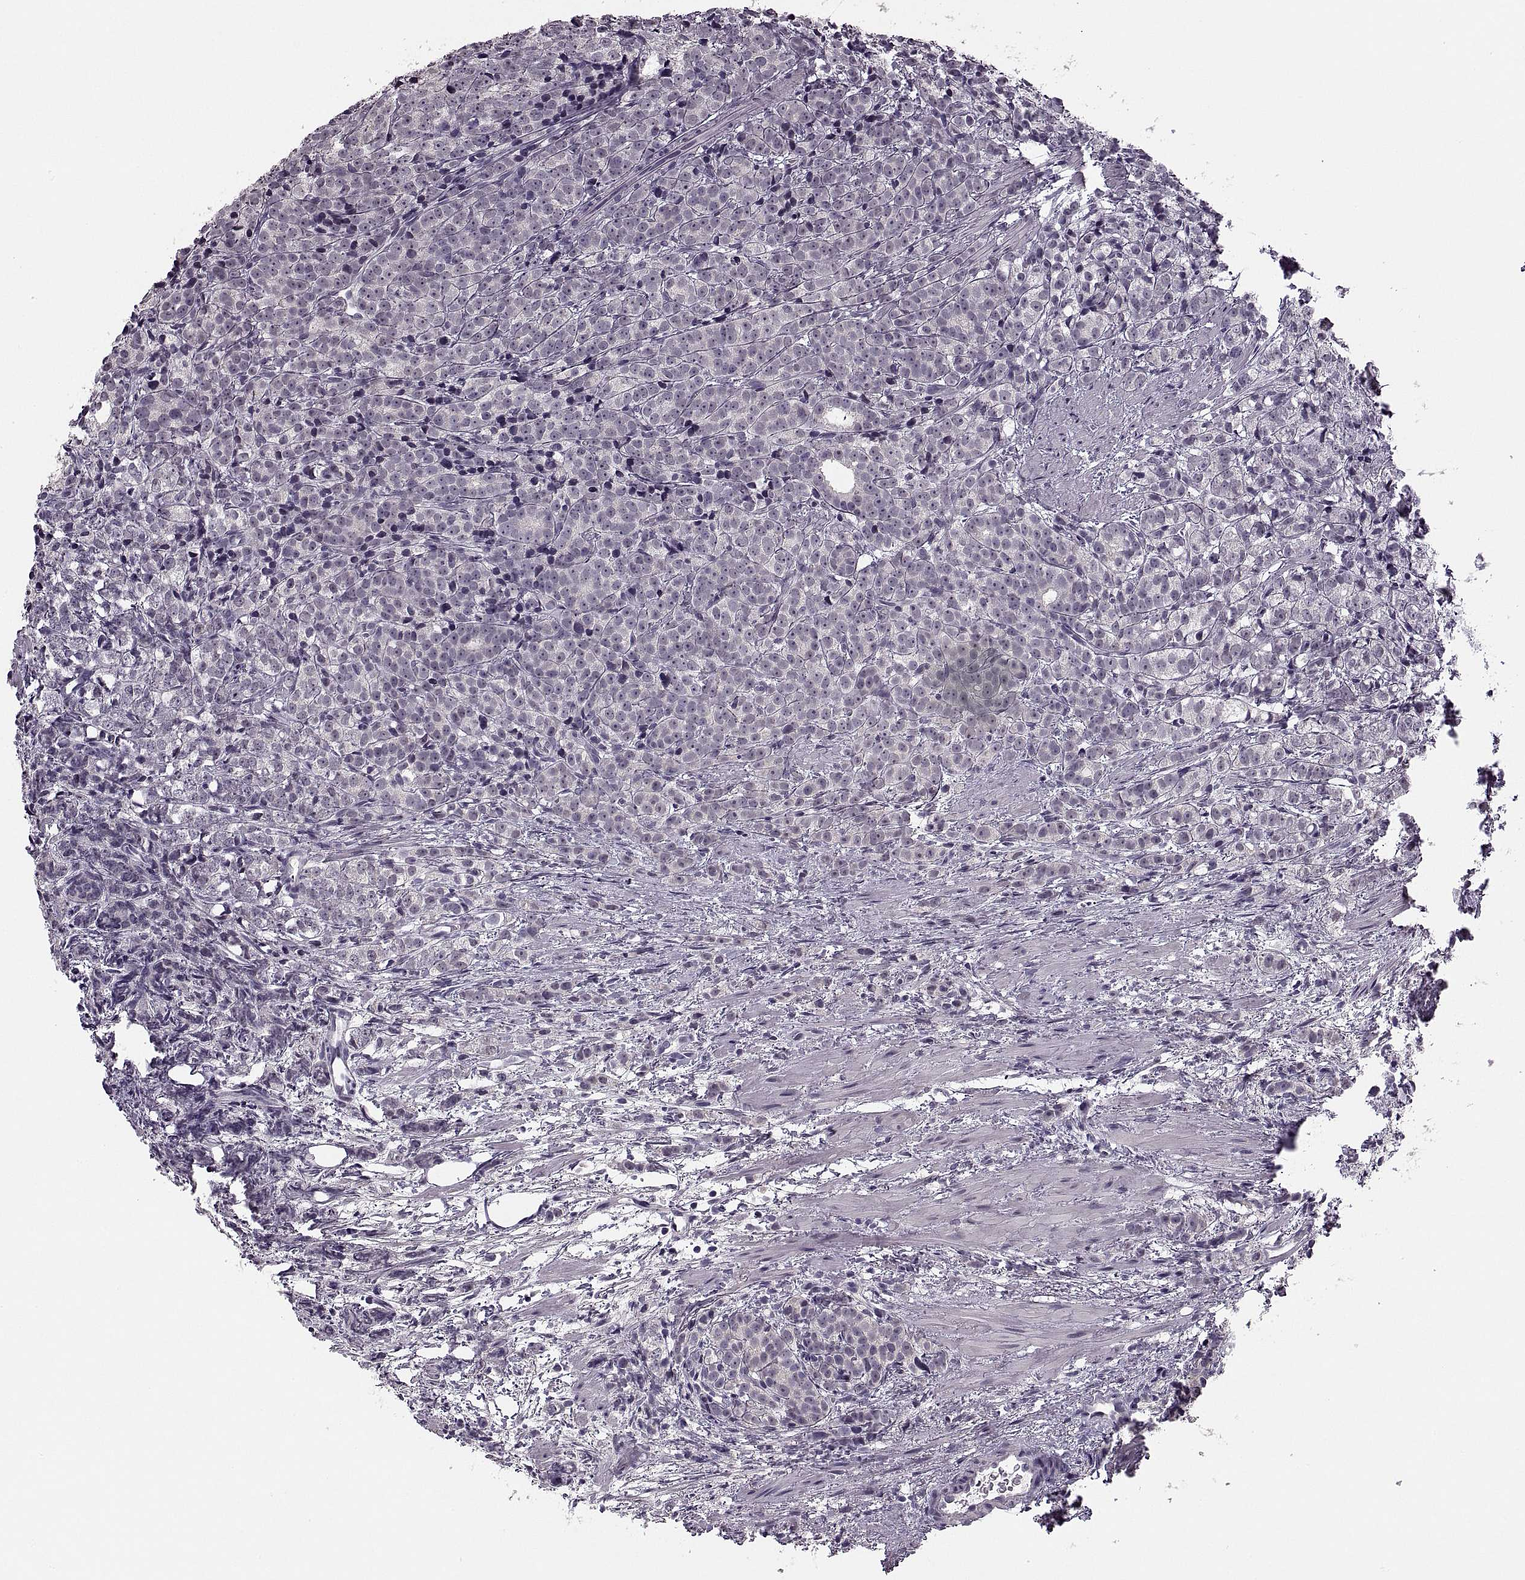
{"staining": {"intensity": "negative", "quantity": "none", "location": "none"}, "tissue": "prostate cancer", "cell_type": "Tumor cells", "image_type": "cancer", "snomed": [{"axis": "morphology", "description": "Adenocarcinoma, High grade"}, {"axis": "topography", "description": "Prostate"}], "caption": "DAB (3,3'-diaminobenzidine) immunohistochemical staining of prostate cancer (adenocarcinoma (high-grade)) exhibits no significant positivity in tumor cells. Brightfield microscopy of IHC stained with DAB (3,3'-diaminobenzidine) (brown) and hematoxylin (blue), captured at high magnification.", "gene": "PAGE5", "patient": {"sex": "male", "age": 53}}